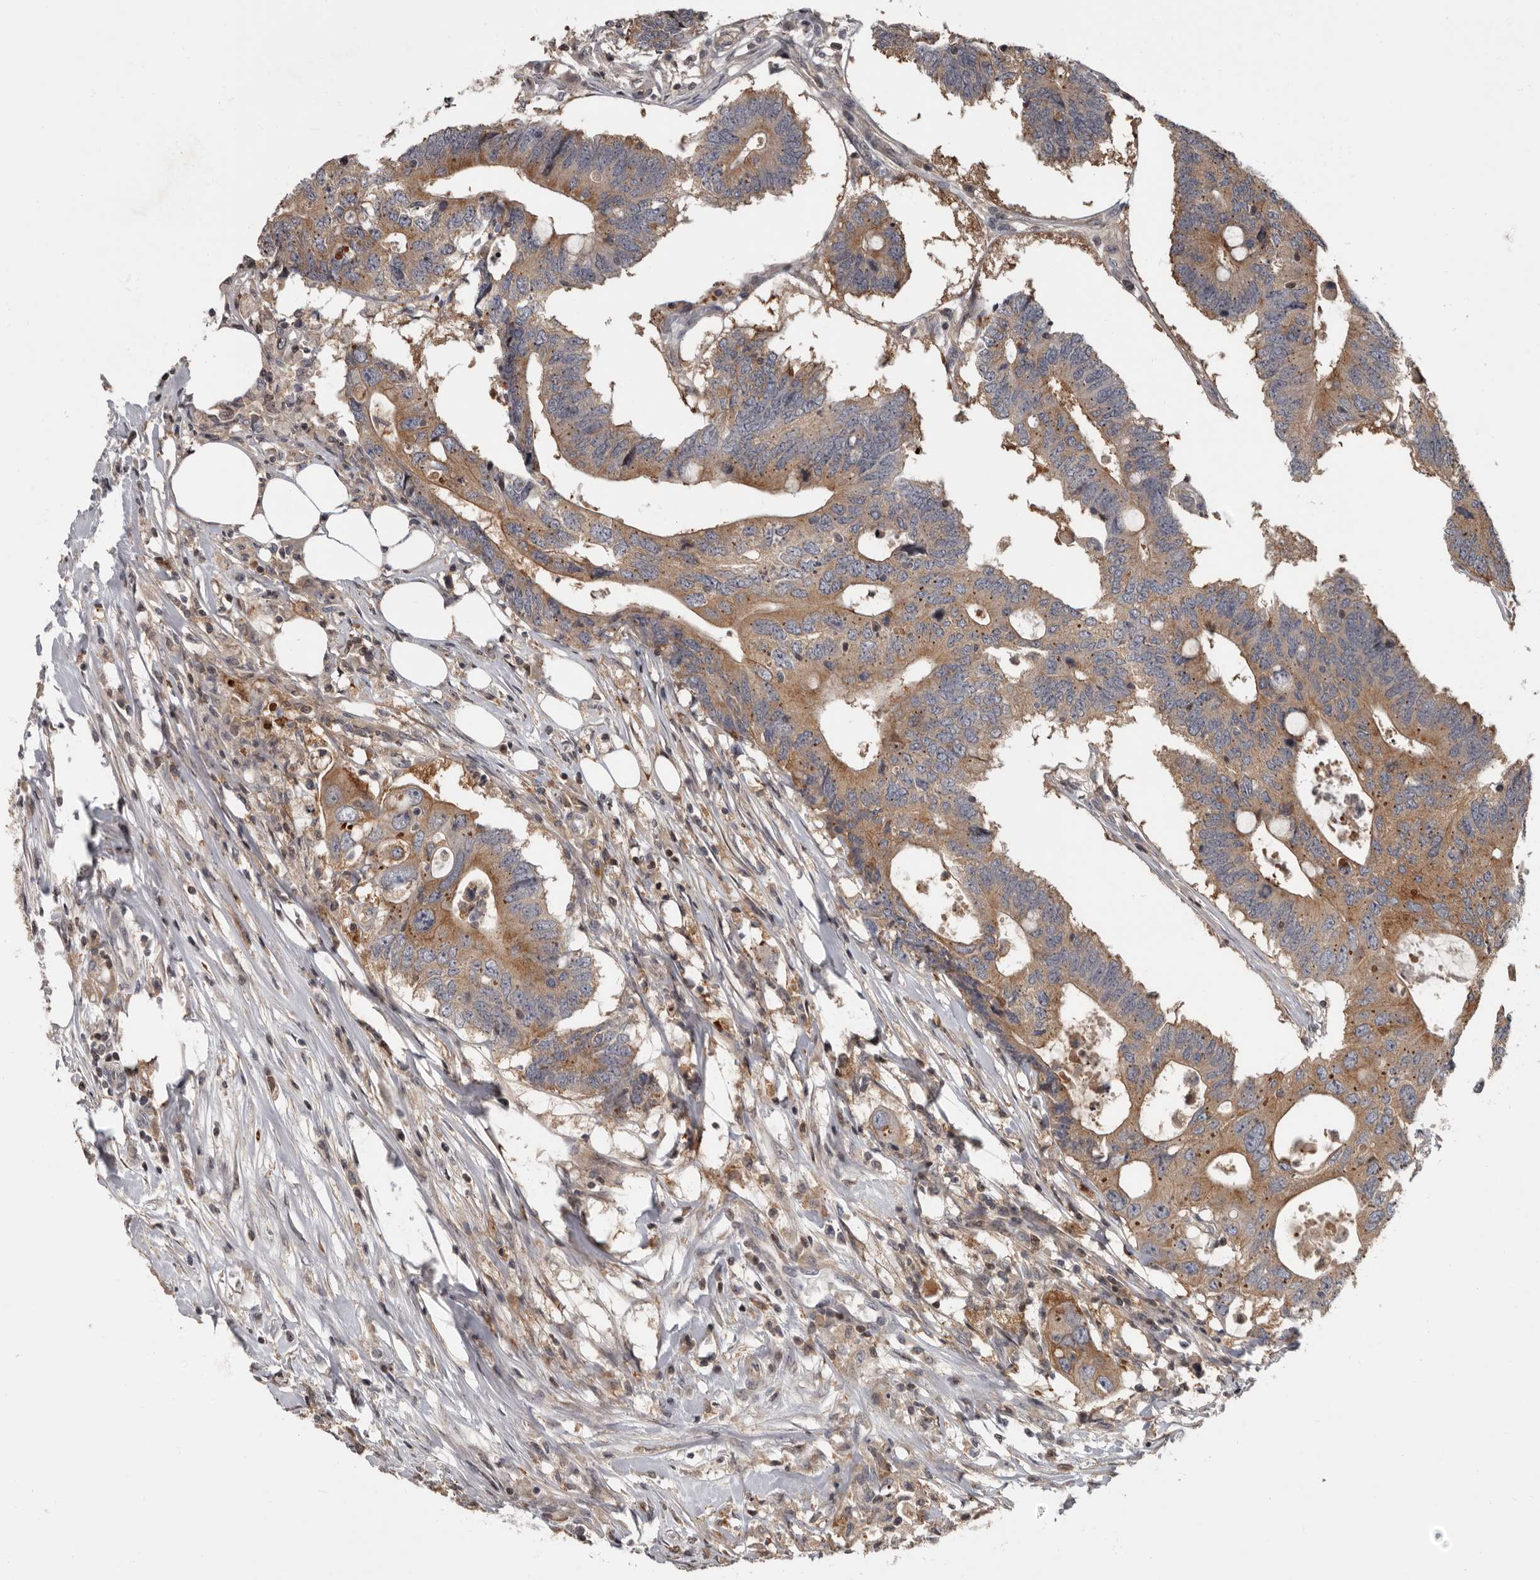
{"staining": {"intensity": "moderate", "quantity": ">75%", "location": "cytoplasmic/membranous"}, "tissue": "colorectal cancer", "cell_type": "Tumor cells", "image_type": "cancer", "snomed": [{"axis": "morphology", "description": "Adenocarcinoma, NOS"}, {"axis": "topography", "description": "Colon"}], "caption": "Colorectal adenocarcinoma stained for a protein exhibits moderate cytoplasmic/membranous positivity in tumor cells.", "gene": "FGFR4", "patient": {"sex": "male", "age": 71}}